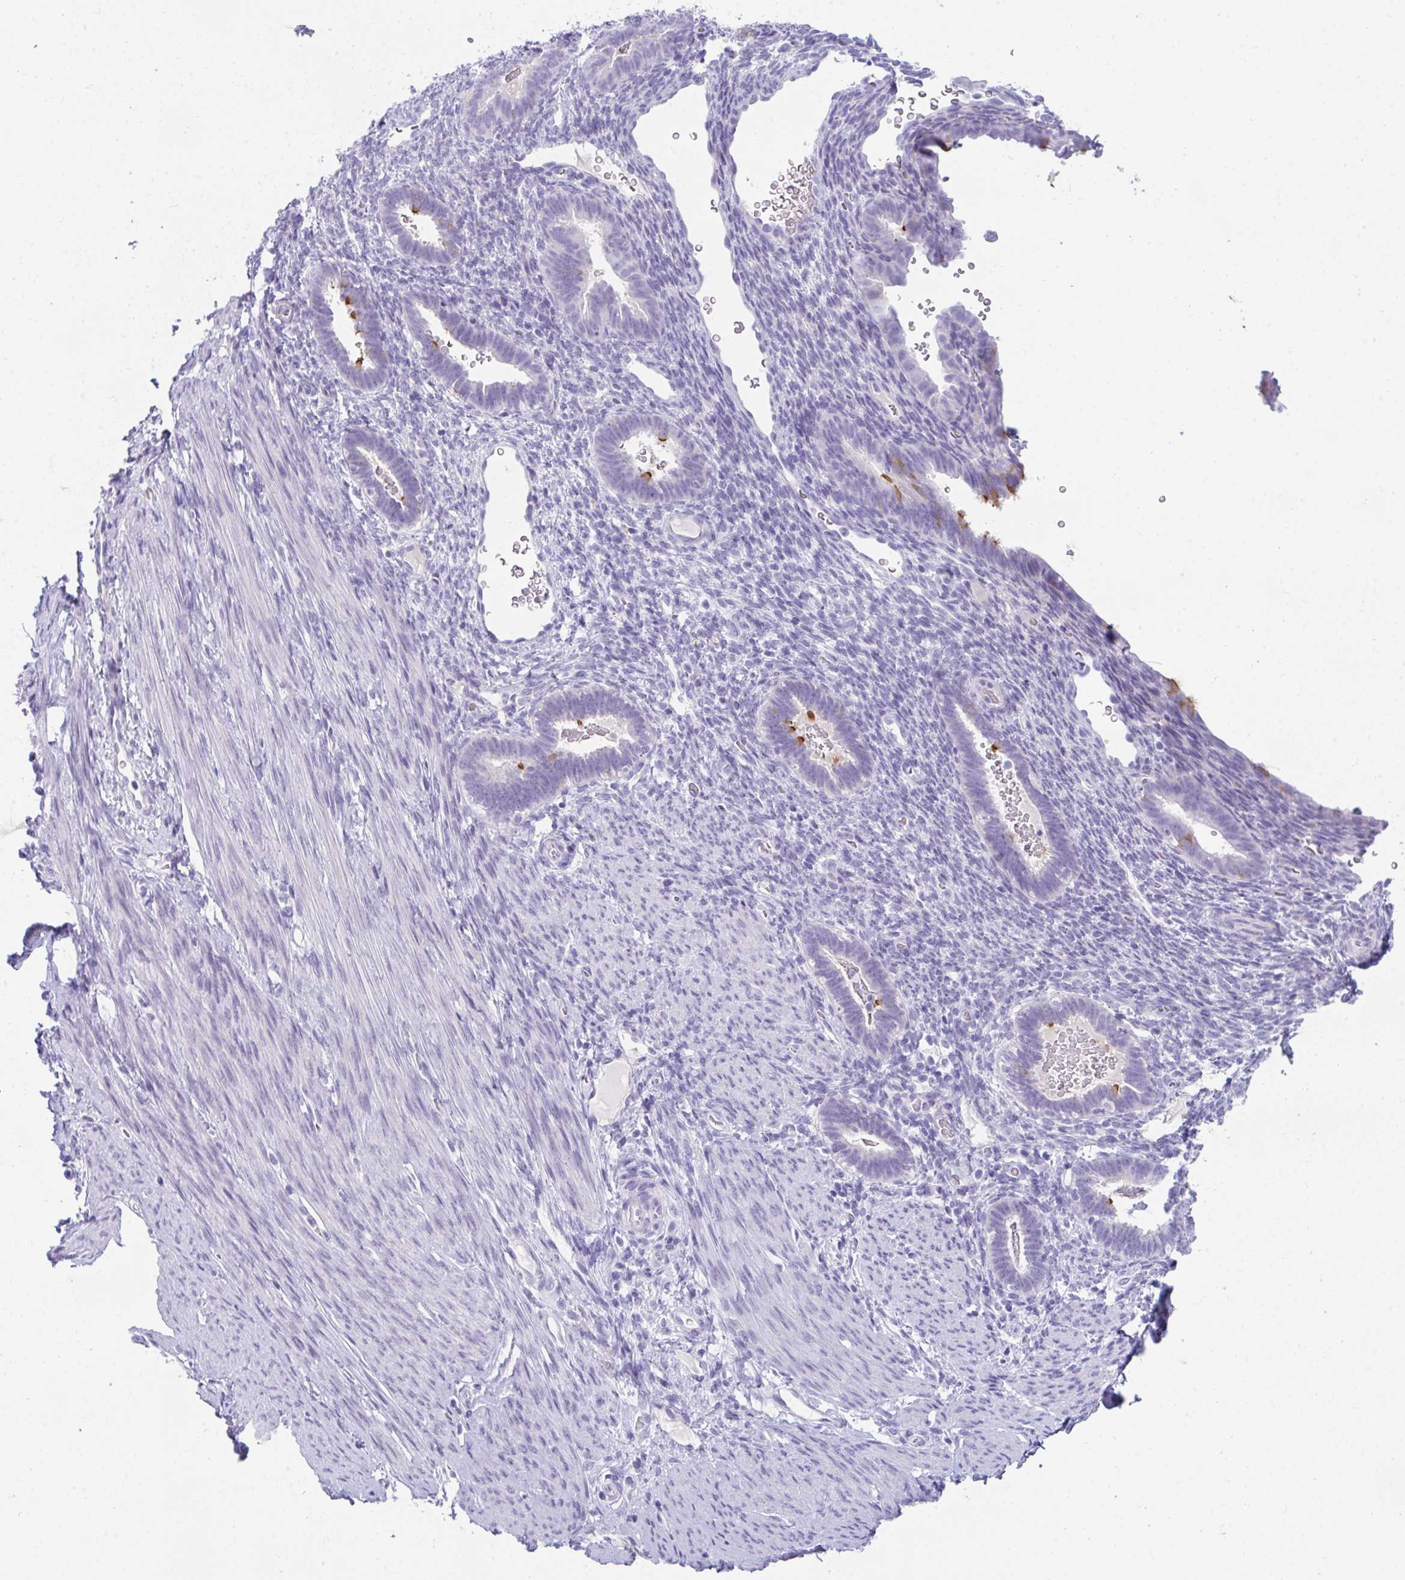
{"staining": {"intensity": "negative", "quantity": "none", "location": "none"}, "tissue": "endometrium", "cell_type": "Cells in endometrial stroma", "image_type": "normal", "snomed": [{"axis": "morphology", "description": "Normal tissue, NOS"}, {"axis": "topography", "description": "Endometrium"}], "caption": "DAB (3,3'-diaminobenzidine) immunohistochemical staining of unremarkable endometrium shows no significant staining in cells in endometrial stroma.", "gene": "TTC30A", "patient": {"sex": "female", "age": 34}}